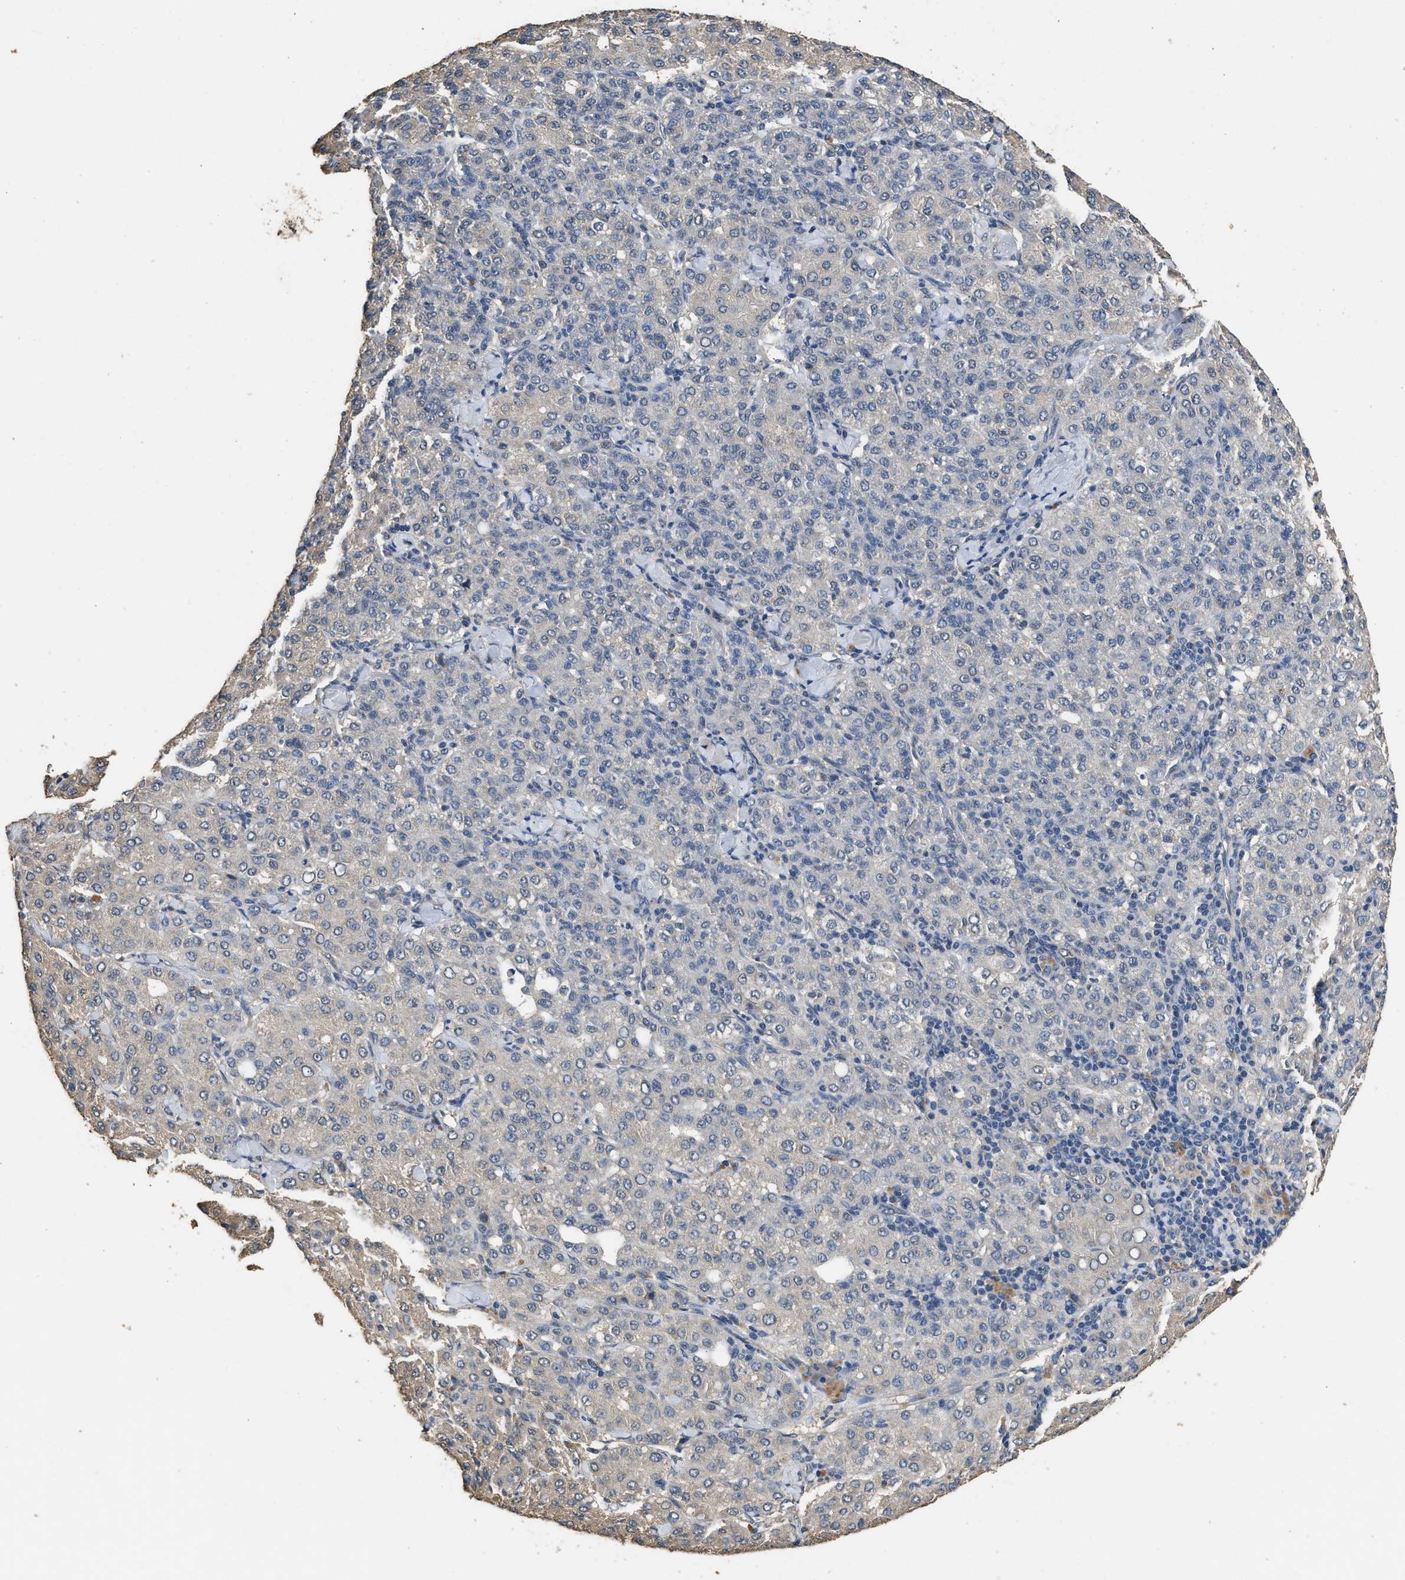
{"staining": {"intensity": "negative", "quantity": "none", "location": "none"}, "tissue": "liver cancer", "cell_type": "Tumor cells", "image_type": "cancer", "snomed": [{"axis": "morphology", "description": "Carcinoma, Hepatocellular, NOS"}, {"axis": "topography", "description": "Liver"}], "caption": "DAB immunohistochemical staining of human hepatocellular carcinoma (liver) exhibits no significant staining in tumor cells.", "gene": "SPINT2", "patient": {"sex": "male", "age": 65}}